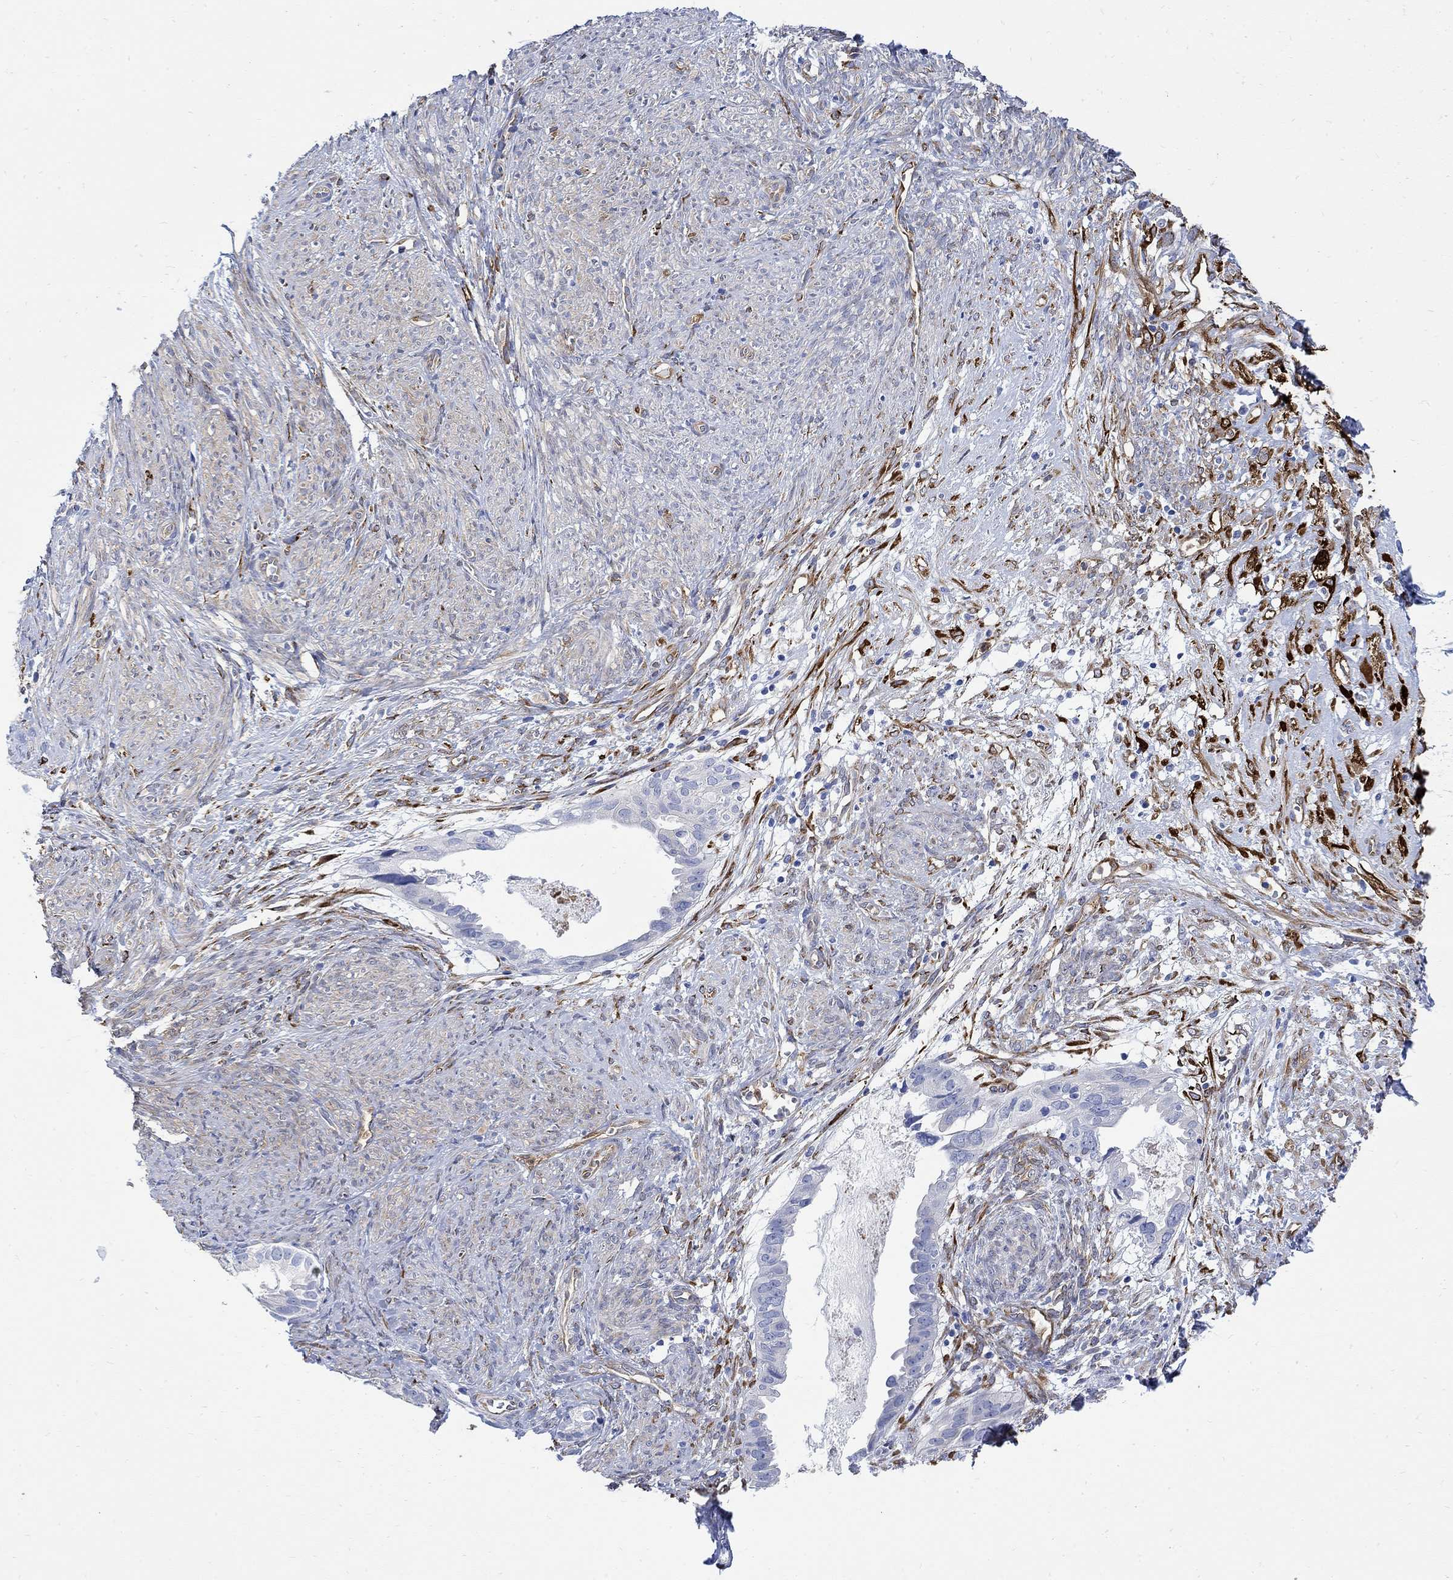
{"staining": {"intensity": "negative", "quantity": "none", "location": "none"}, "tissue": "endometrial cancer", "cell_type": "Tumor cells", "image_type": "cancer", "snomed": [{"axis": "morphology", "description": "Adenocarcinoma, NOS"}, {"axis": "topography", "description": "Endometrium"}], "caption": "Micrograph shows no protein staining in tumor cells of endometrial cancer (adenocarcinoma) tissue.", "gene": "TGM2", "patient": {"sex": "female", "age": 86}}